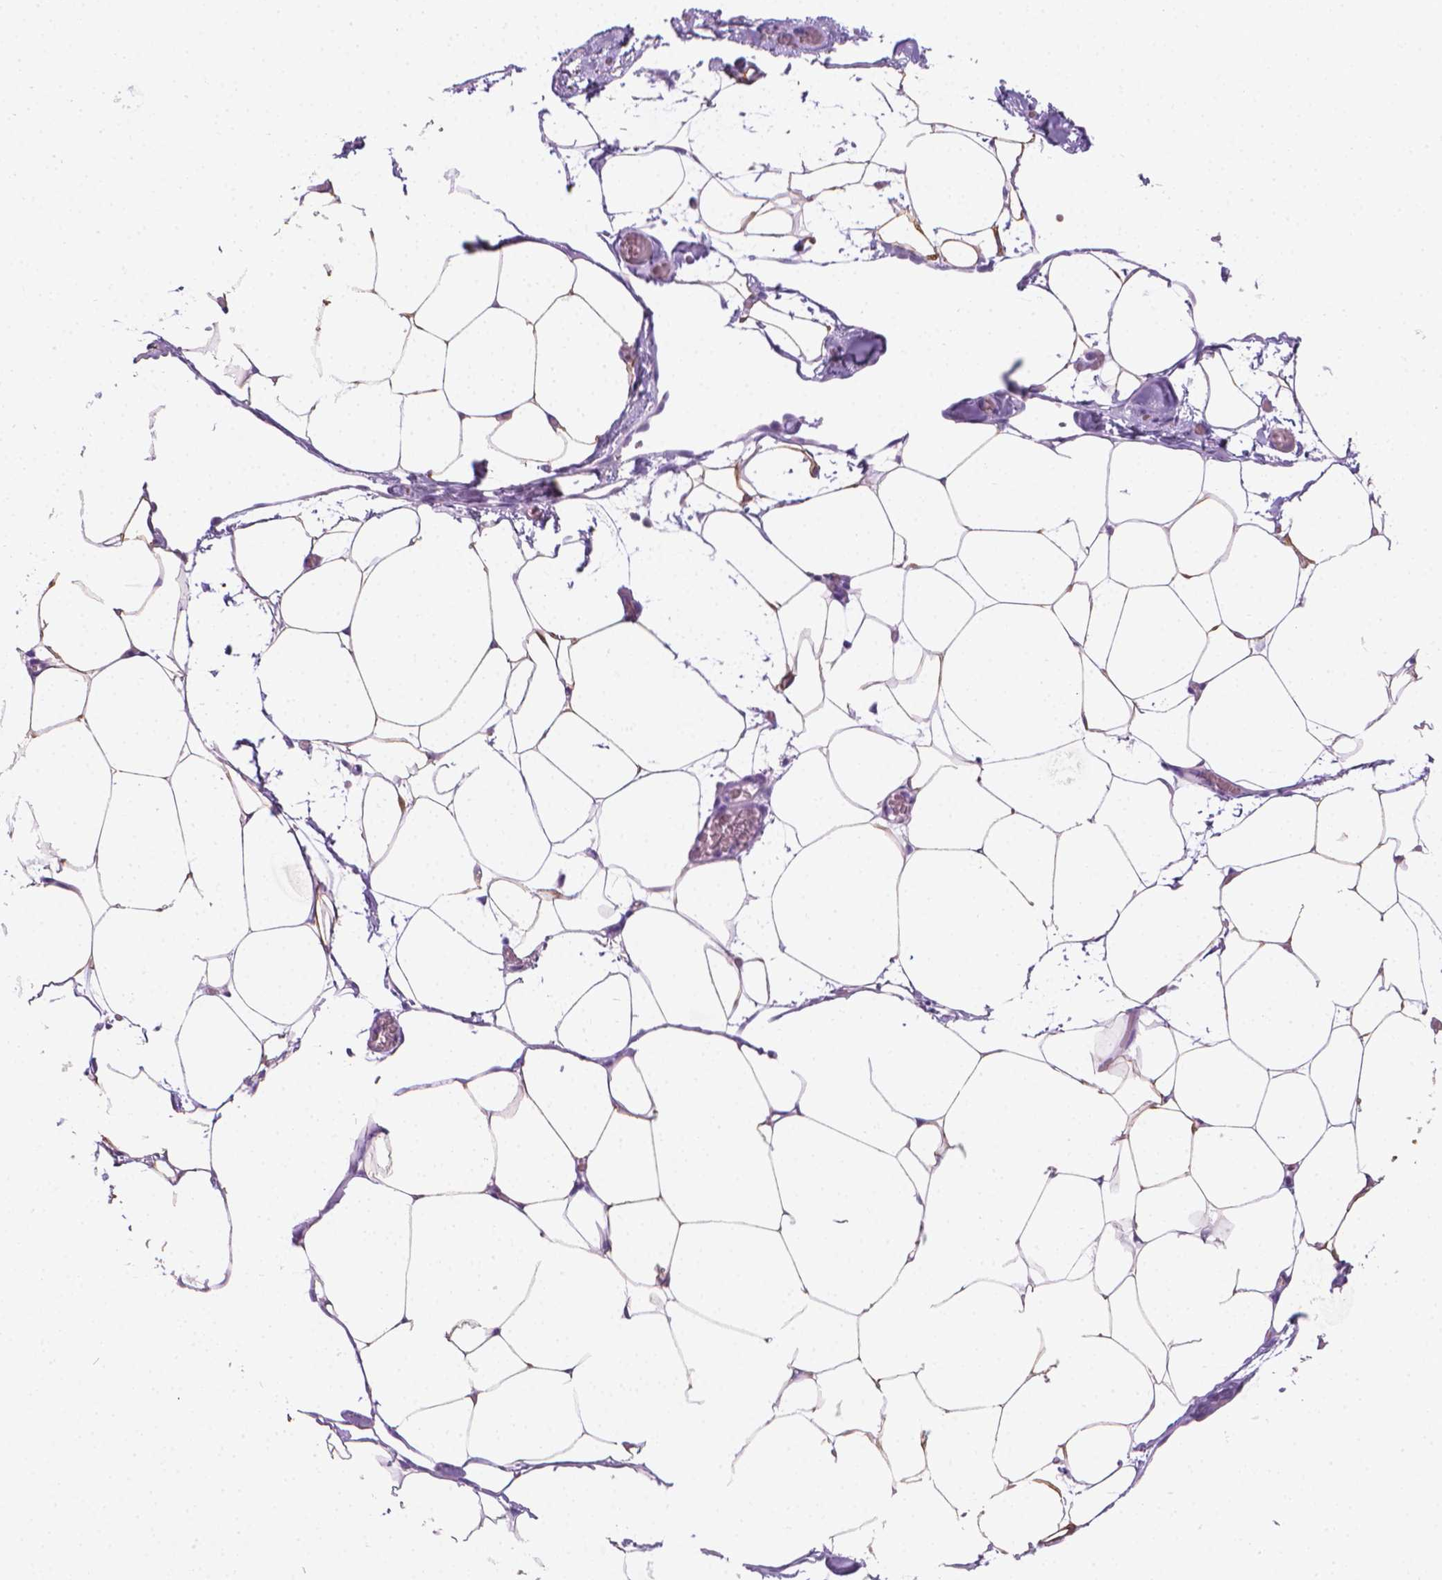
{"staining": {"intensity": "negative", "quantity": "none", "location": "none"}, "tissue": "adipose tissue", "cell_type": "Adipocytes", "image_type": "normal", "snomed": [{"axis": "morphology", "description": "Normal tissue, NOS"}, {"axis": "topography", "description": "Adipose tissue"}], "caption": "This is an immunohistochemistry (IHC) image of normal human adipose tissue. There is no expression in adipocytes.", "gene": "FASN", "patient": {"sex": "male", "age": 57}}